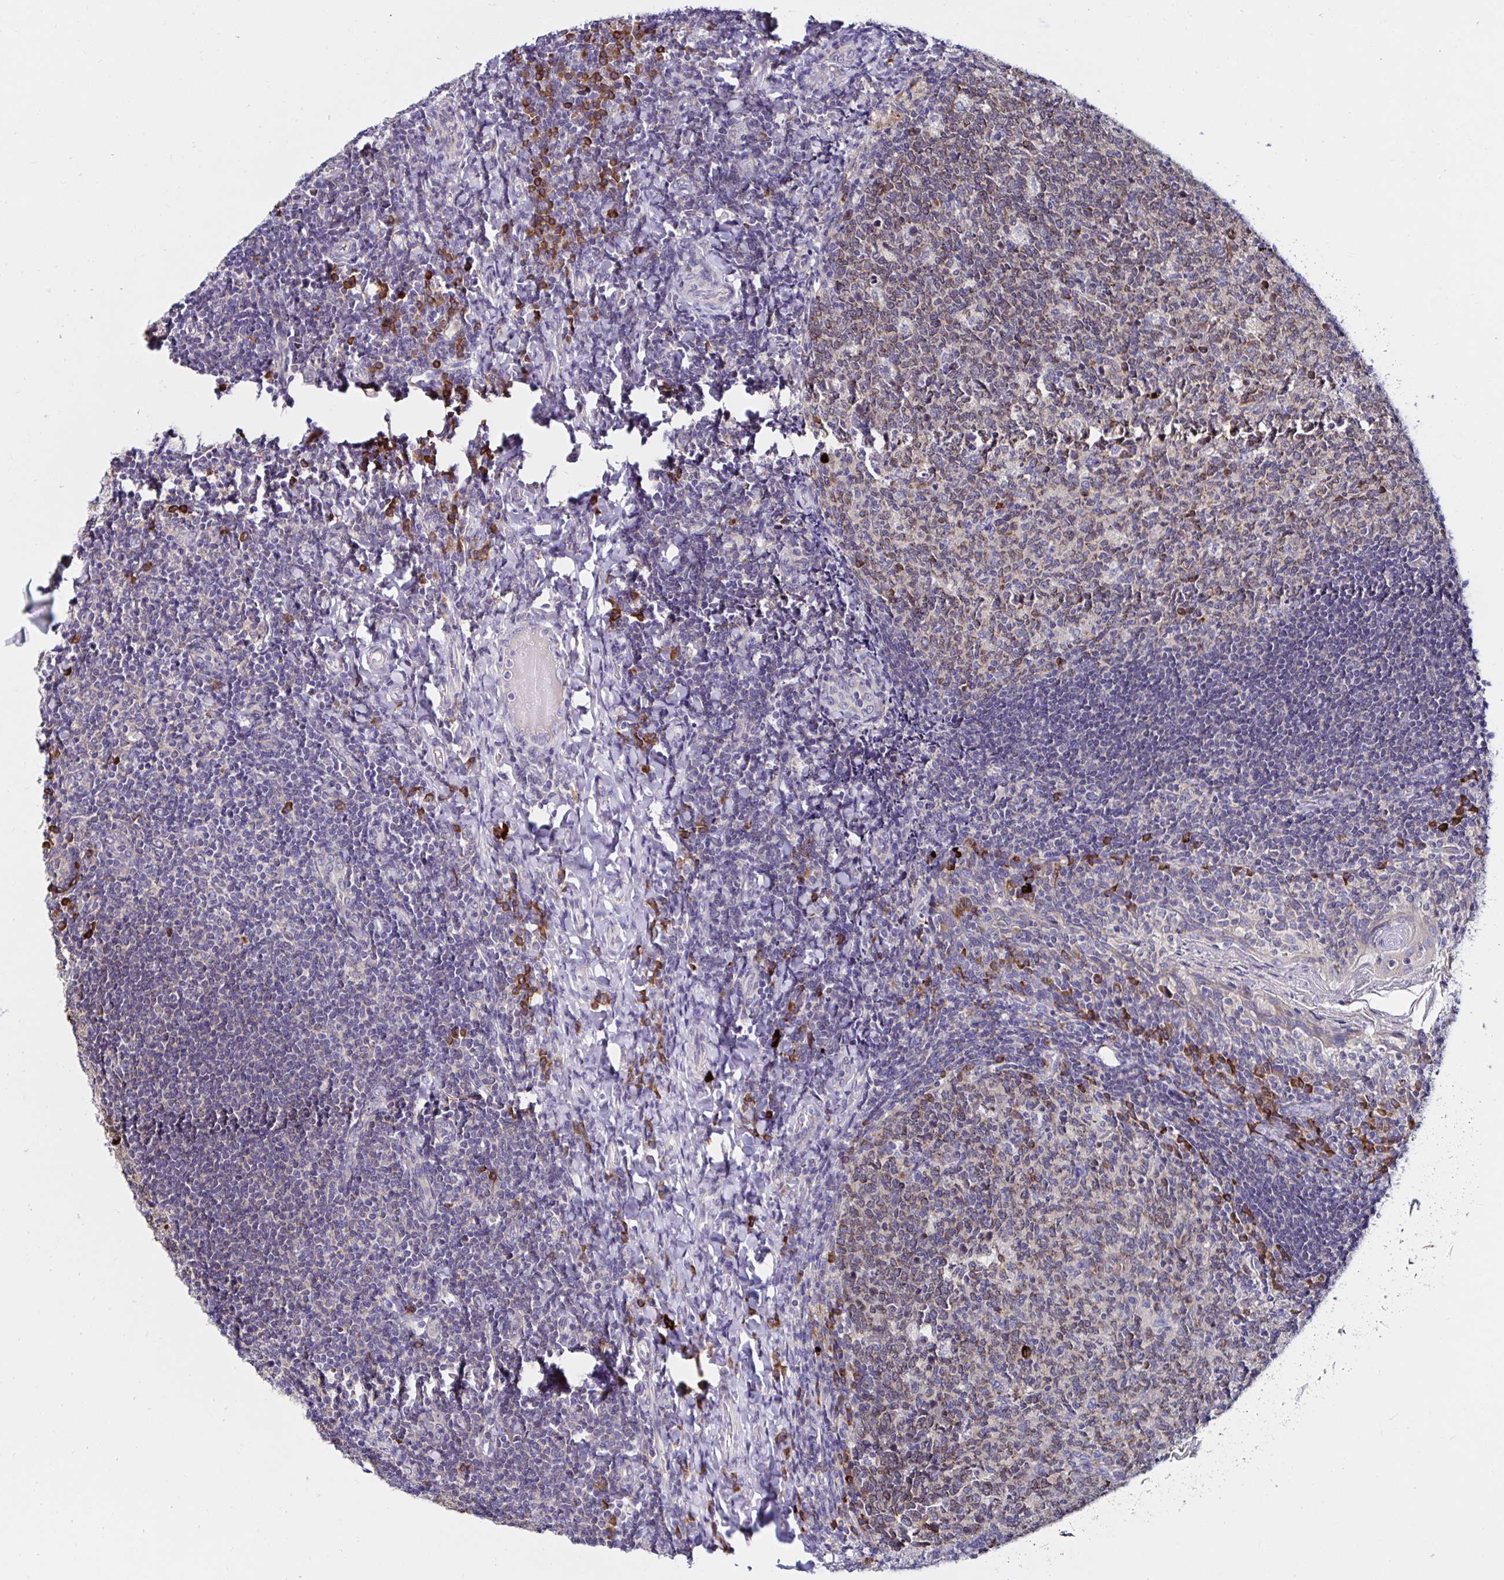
{"staining": {"intensity": "weak", "quantity": ">75%", "location": "cytoplasmic/membranous"}, "tissue": "tonsil", "cell_type": "Germinal center cells", "image_type": "normal", "snomed": [{"axis": "morphology", "description": "Normal tissue, NOS"}, {"axis": "topography", "description": "Tonsil"}], "caption": "Tonsil was stained to show a protein in brown. There is low levels of weak cytoplasmic/membranous staining in about >75% of germinal center cells. The staining was performed using DAB, with brown indicating positive protein expression. Nuclei are stained blue with hematoxylin.", "gene": "VSIG2", "patient": {"sex": "female", "age": 10}}